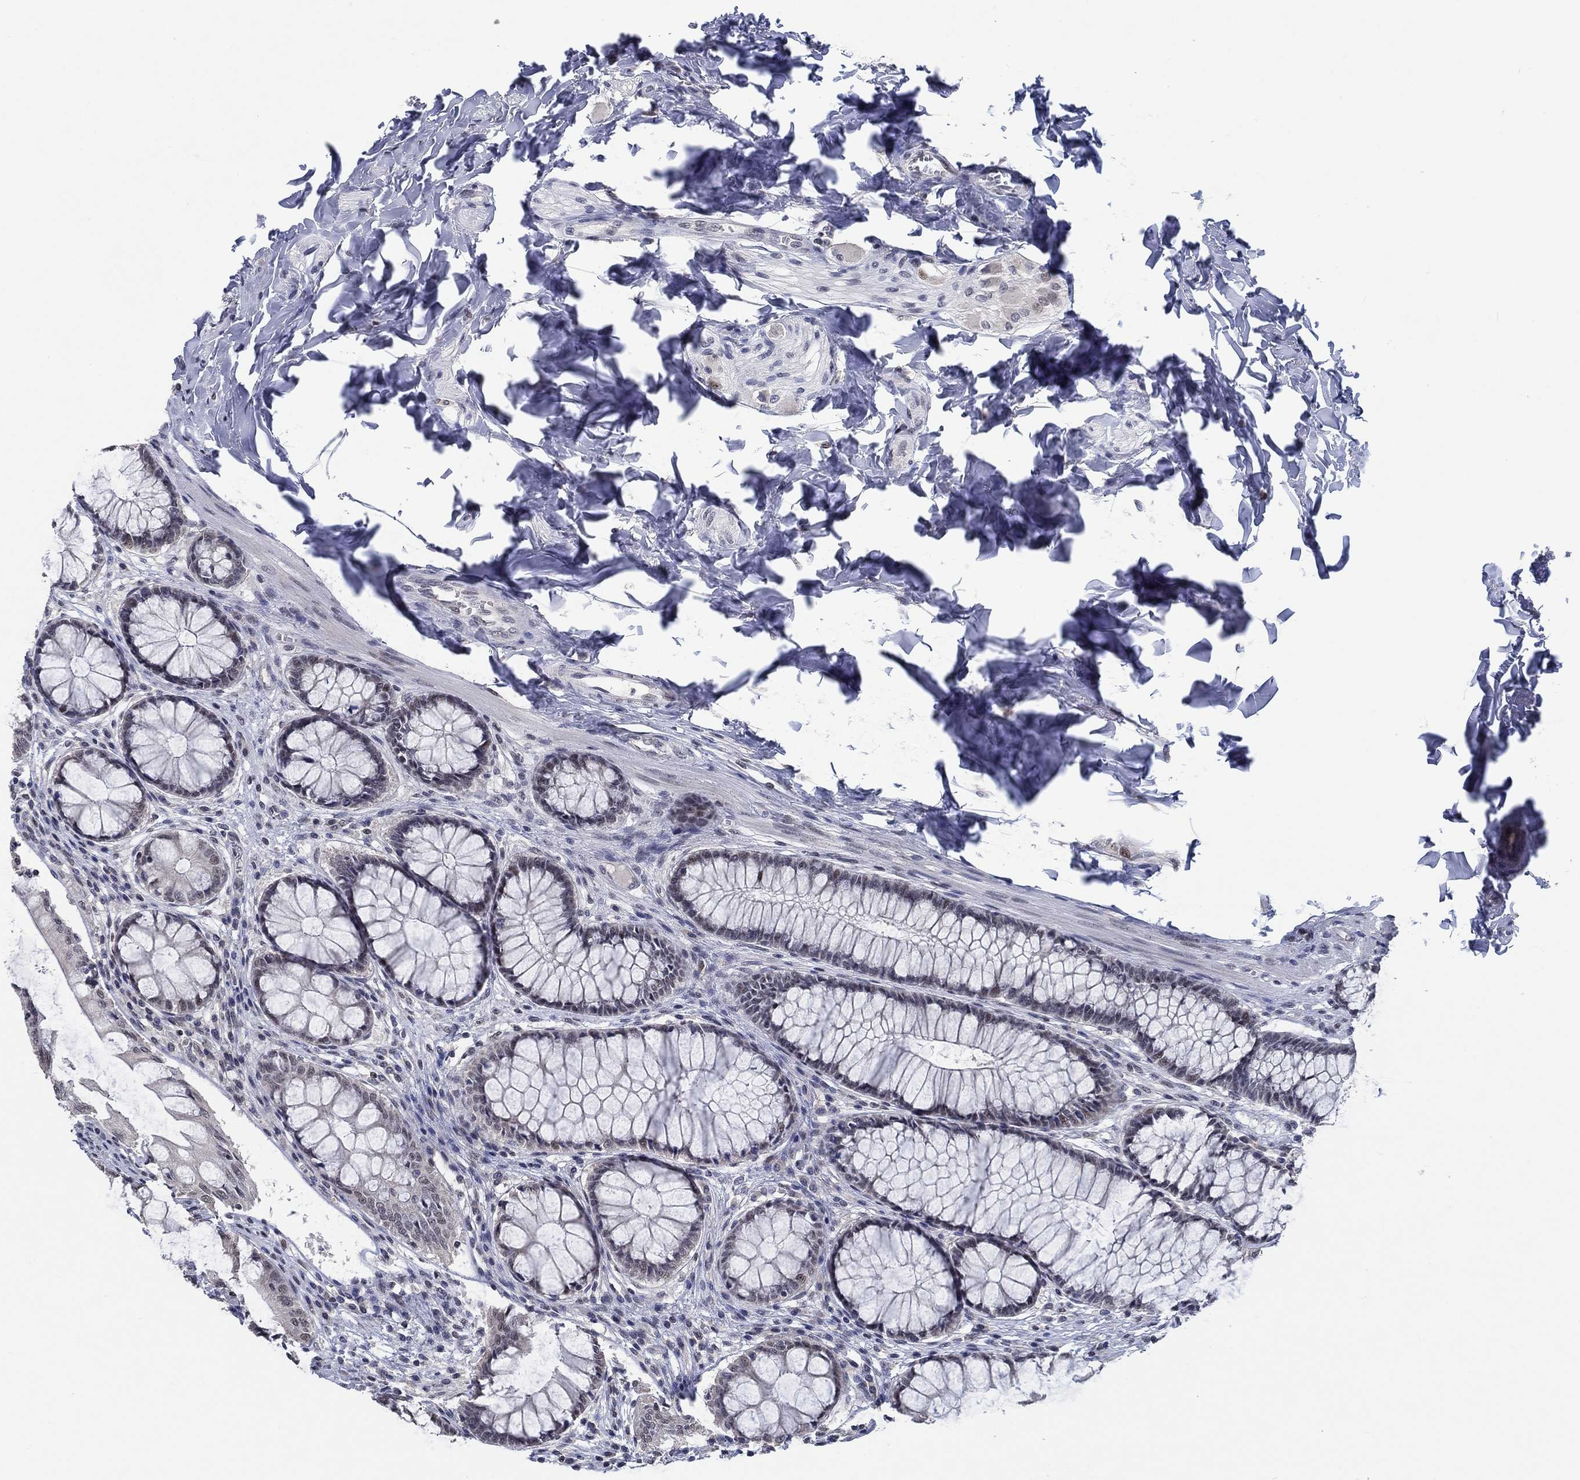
{"staining": {"intensity": "negative", "quantity": "none", "location": "none"}, "tissue": "colon", "cell_type": "Endothelial cells", "image_type": "normal", "snomed": [{"axis": "morphology", "description": "Normal tissue, NOS"}, {"axis": "topography", "description": "Colon"}], "caption": "An image of human colon is negative for staining in endothelial cells. Nuclei are stained in blue.", "gene": "HTN1", "patient": {"sex": "female", "age": 65}}